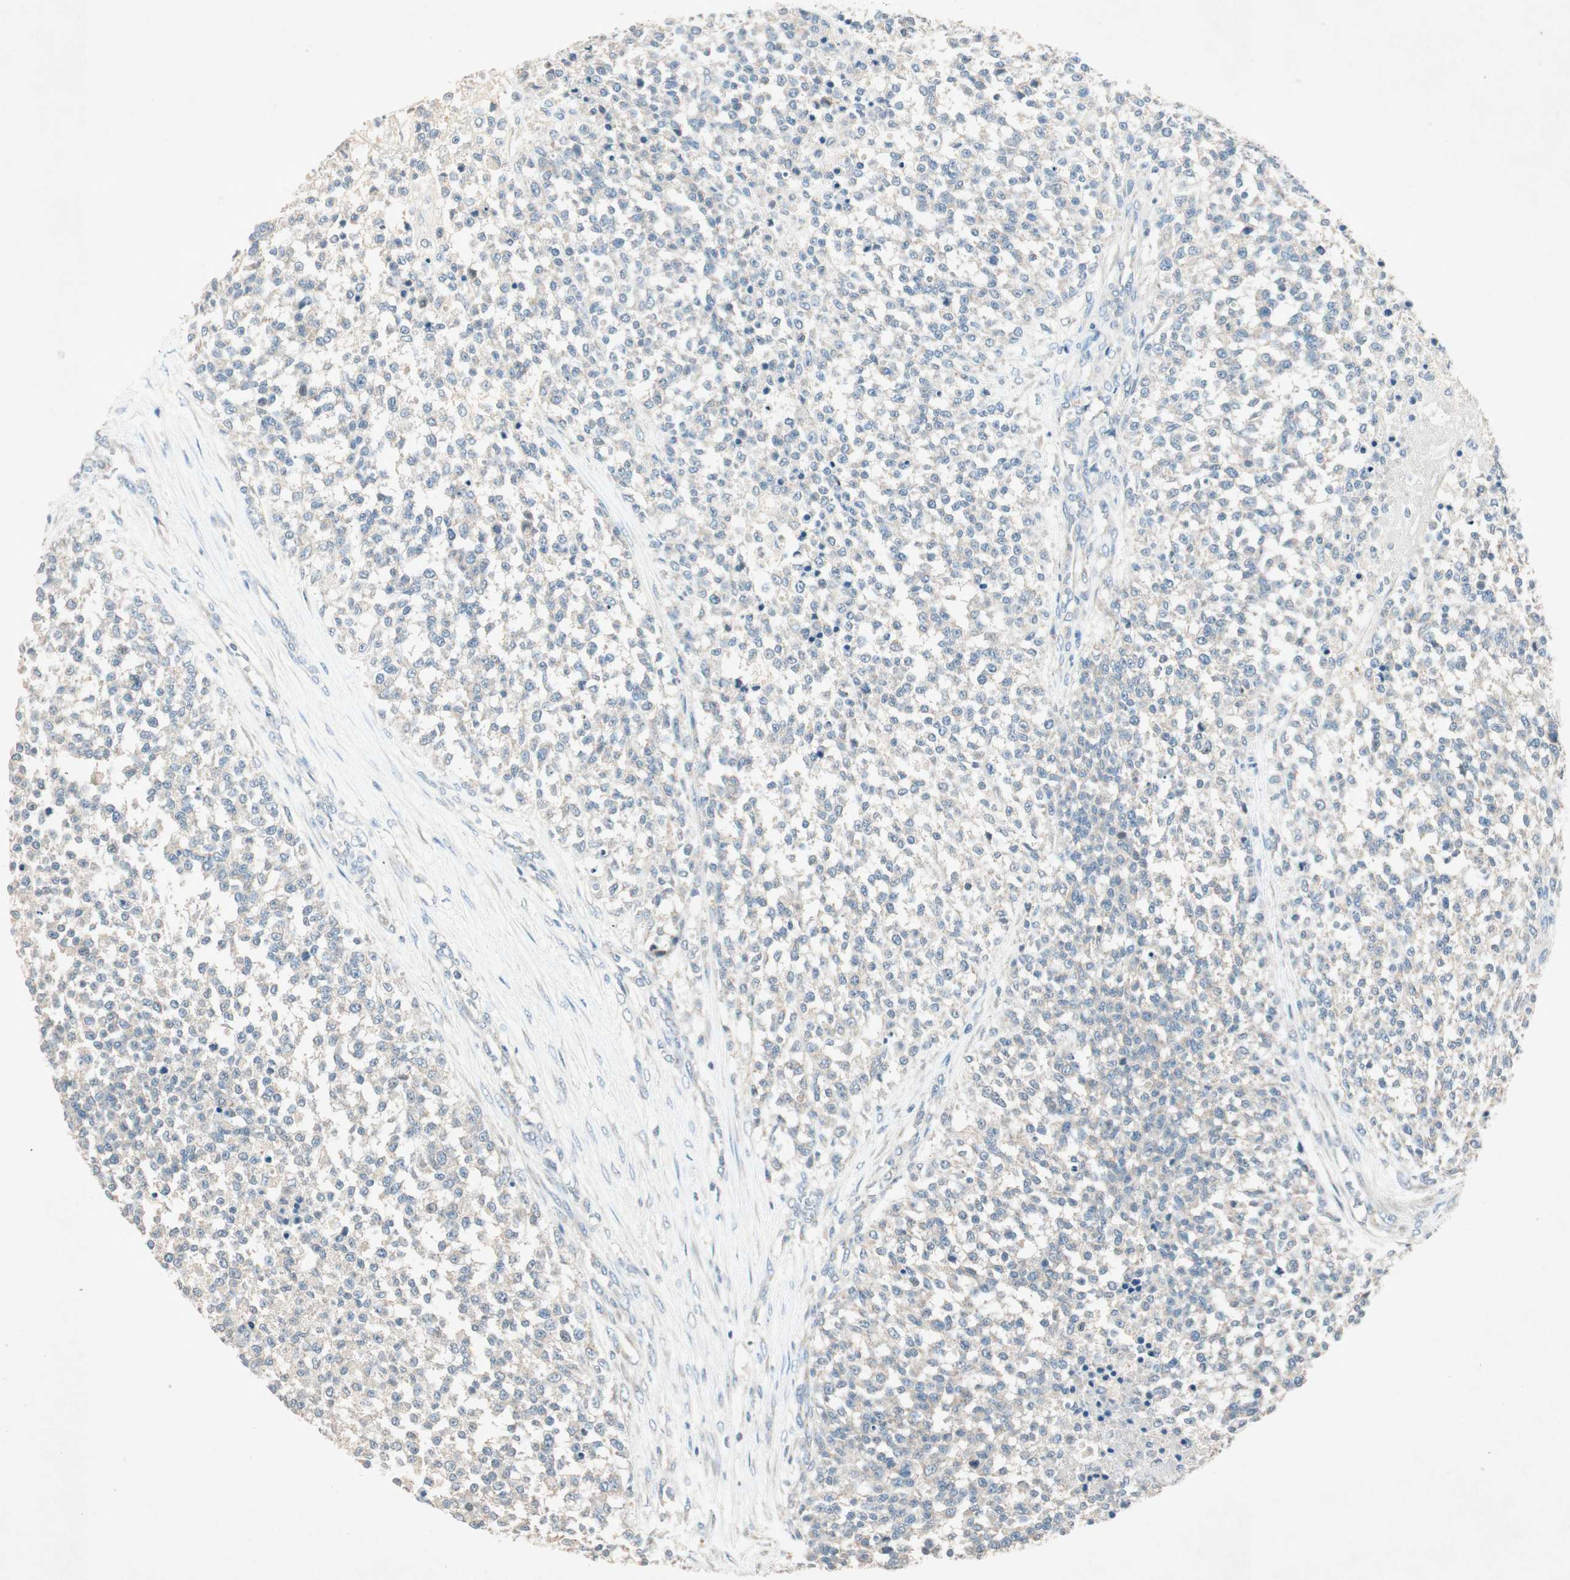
{"staining": {"intensity": "negative", "quantity": "none", "location": "none"}, "tissue": "testis cancer", "cell_type": "Tumor cells", "image_type": "cancer", "snomed": [{"axis": "morphology", "description": "Seminoma, NOS"}, {"axis": "topography", "description": "Testis"}], "caption": "Immunohistochemistry photomicrograph of human testis seminoma stained for a protein (brown), which demonstrates no expression in tumor cells.", "gene": "NKAIN1", "patient": {"sex": "male", "age": 59}}